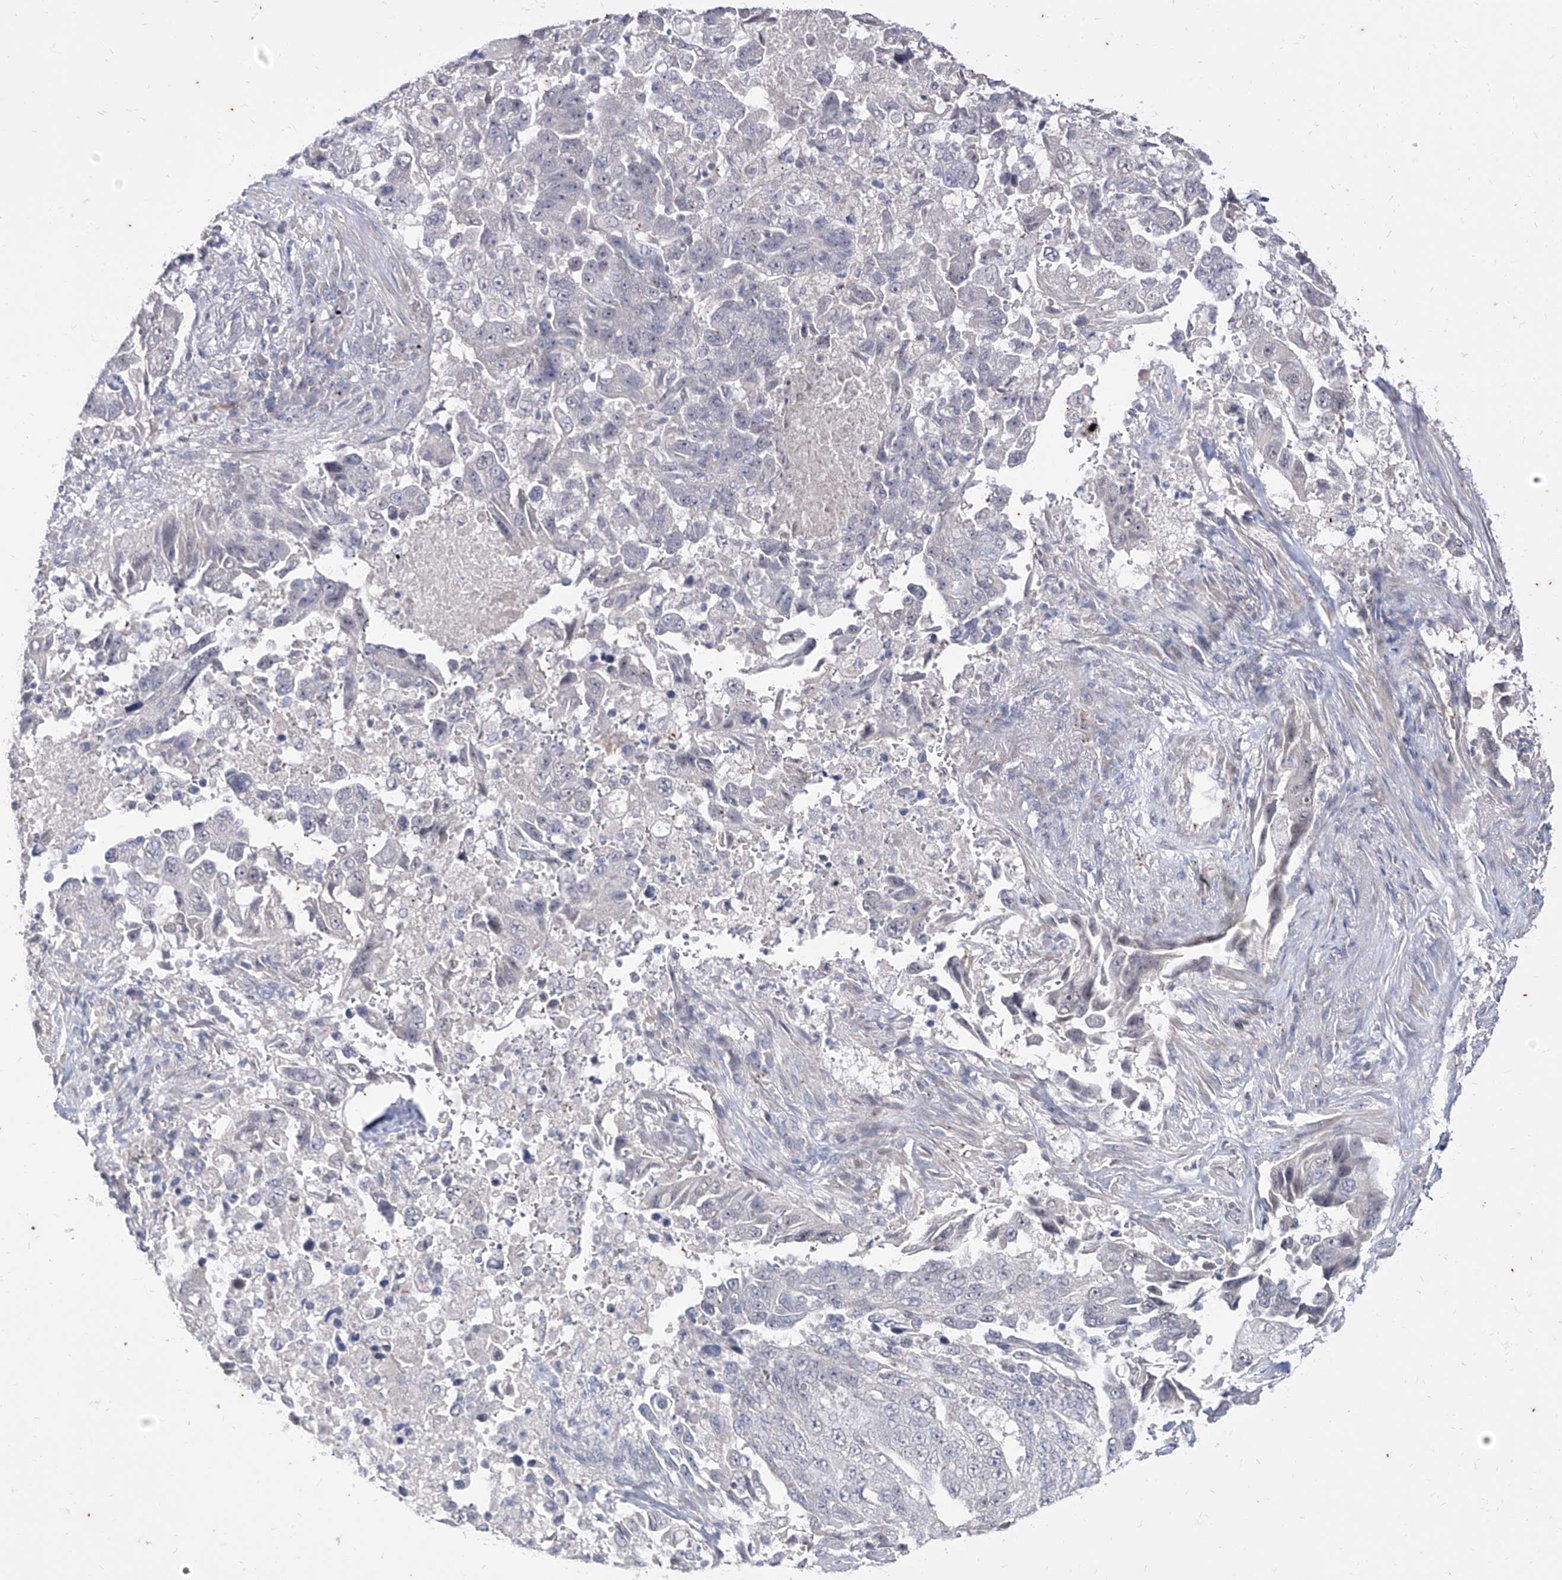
{"staining": {"intensity": "negative", "quantity": "none", "location": "none"}, "tissue": "lung cancer", "cell_type": "Tumor cells", "image_type": "cancer", "snomed": [{"axis": "morphology", "description": "Adenocarcinoma, NOS"}, {"axis": "topography", "description": "Lung"}], "caption": "DAB immunohistochemical staining of human lung adenocarcinoma demonstrates no significant staining in tumor cells. Nuclei are stained in blue.", "gene": "PHF20L1", "patient": {"sex": "female", "age": 51}}